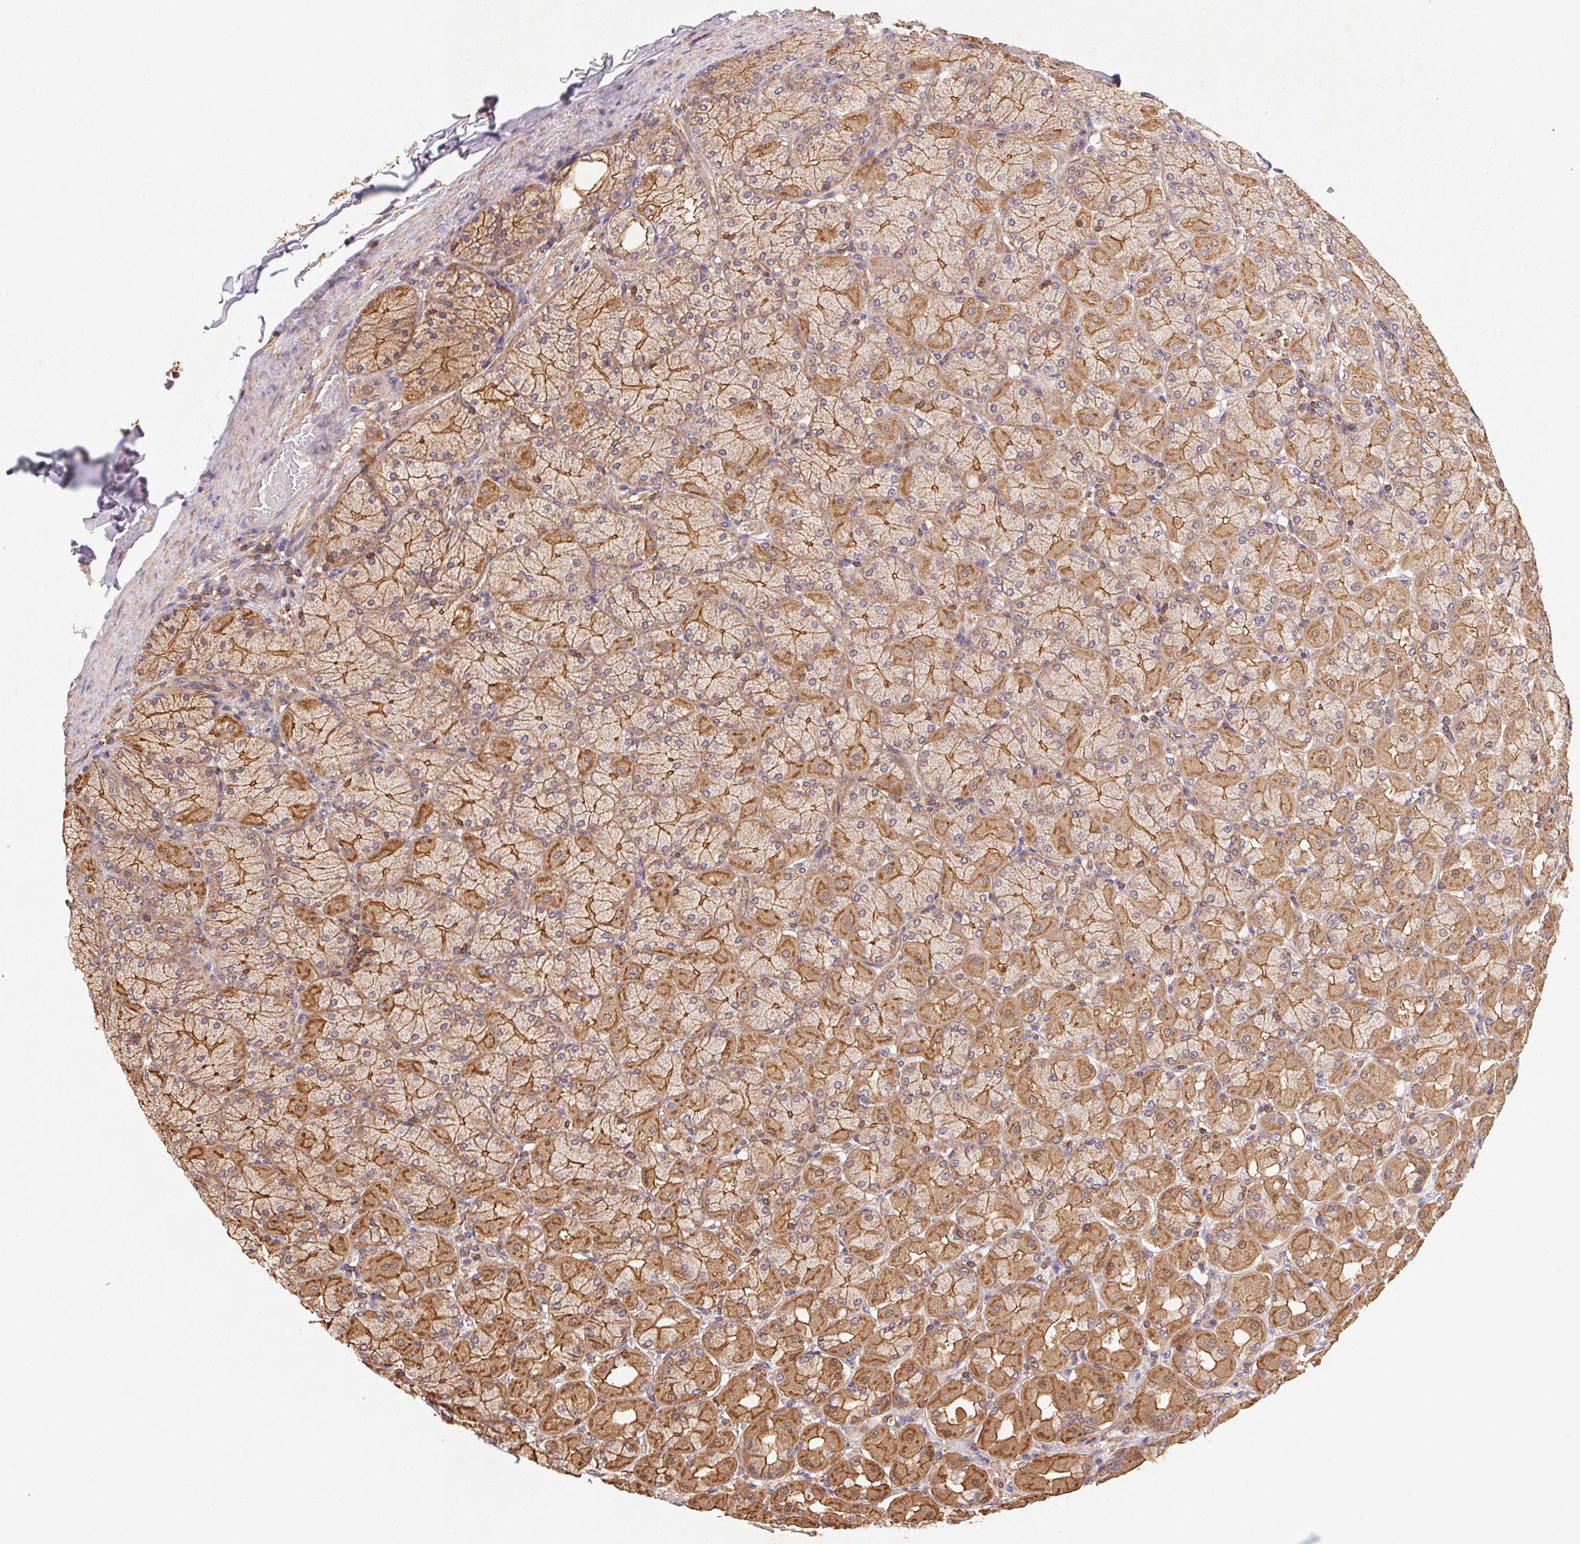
{"staining": {"intensity": "moderate", "quantity": ">75%", "location": "cytoplasmic/membranous"}, "tissue": "stomach", "cell_type": "Glandular cells", "image_type": "normal", "snomed": [{"axis": "morphology", "description": "Normal tissue, NOS"}, {"axis": "topography", "description": "Stomach, upper"}], "caption": "Immunohistochemistry (IHC) (DAB (3,3'-diaminobenzidine)) staining of unremarkable stomach shows moderate cytoplasmic/membranous protein staining in about >75% of glandular cells.", "gene": "ATG10", "patient": {"sex": "female", "age": 56}}